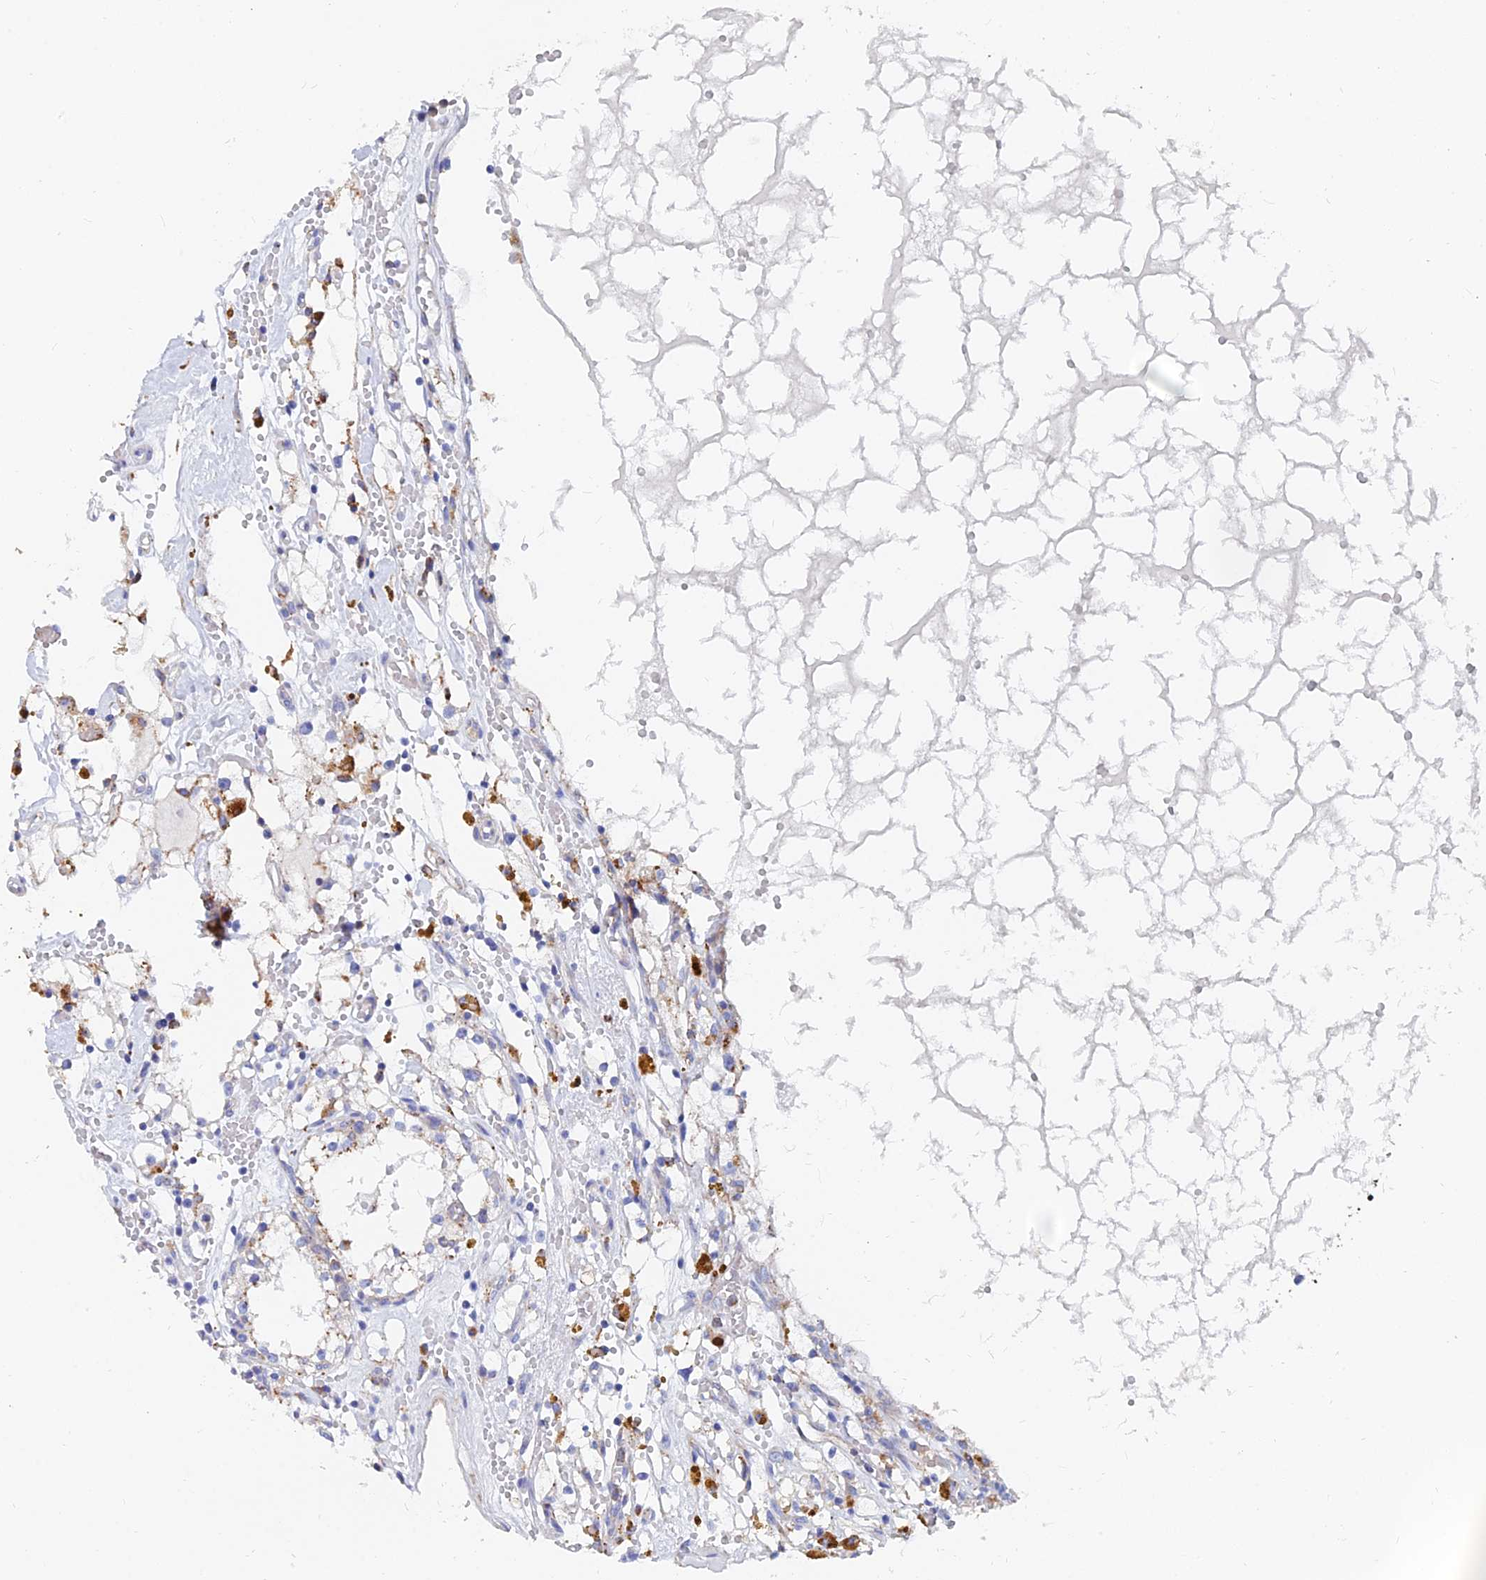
{"staining": {"intensity": "moderate", "quantity": "<25%", "location": "cytoplasmic/membranous"}, "tissue": "renal cancer", "cell_type": "Tumor cells", "image_type": "cancer", "snomed": [{"axis": "morphology", "description": "Adenocarcinoma, NOS"}, {"axis": "topography", "description": "Kidney"}], "caption": "High-magnification brightfield microscopy of renal cancer (adenocarcinoma) stained with DAB (brown) and counterstained with hematoxylin (blue). tumor cells exhibit moderate cytoplasmic/membranous staining is present in about<25% of cells.", "gene": "SPNS1", "patient": {"sex": "male", "age": 56}}